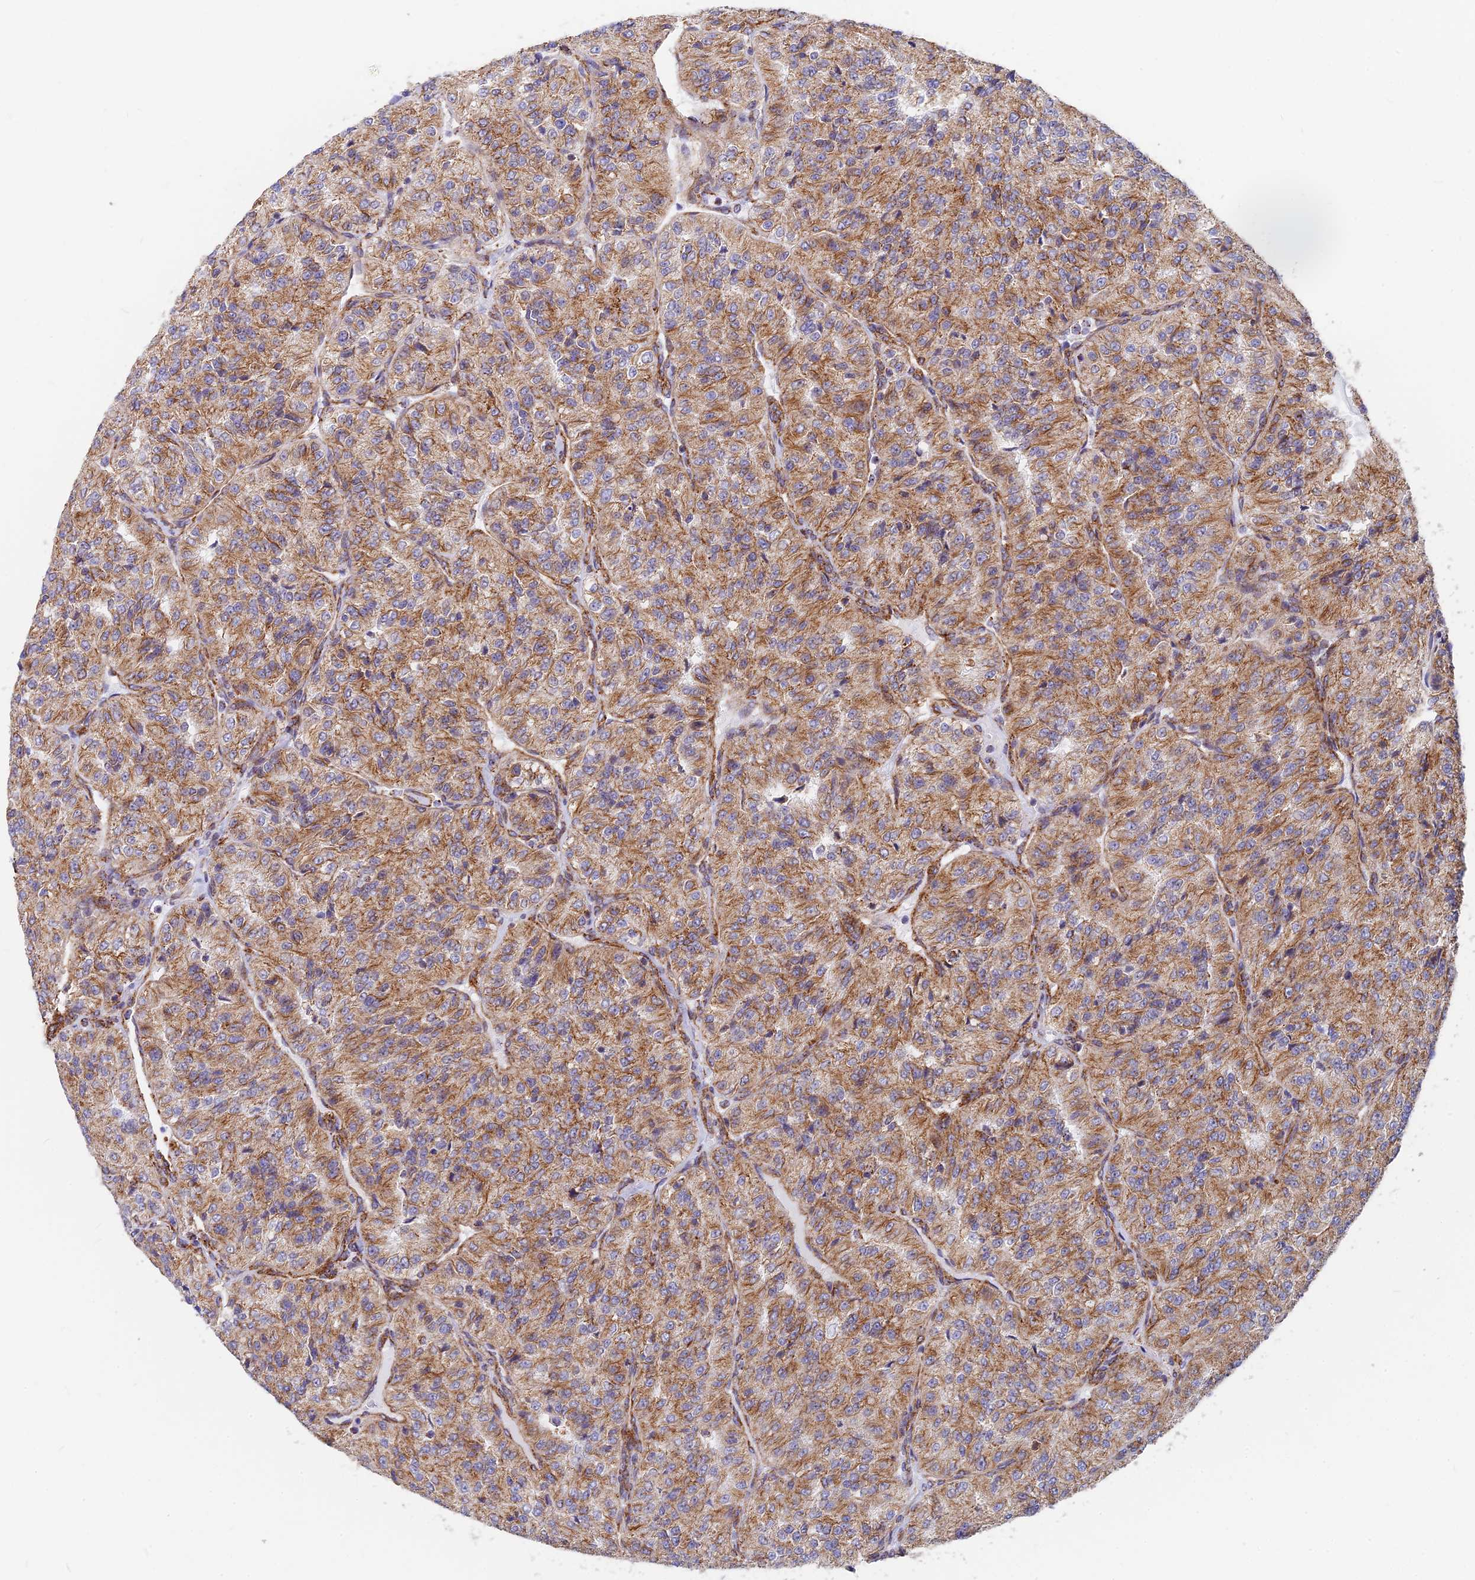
{"staining": {"intensity": "moderate", "quantity": ">75%", "location": "cytoplasmic/membranous"}, "tissue": "renal cancer", "cell_type": "Tumor cells", "image_type": "cancer", "snomed": [{"axis": "morphology", "description": "Adenocarcinoma, NOS"}, {"axis": "topography", "description": "Kidney"}], "caption": "High-magnification brightfield microscopy of adenocarcinoma (renal) stained with DAB (3,3'-diaminobenzidine) (brown) and counterstained with hematoxylin (blue). tumor cells exhibit moderate cytoplasmic/membranous staining is appreciated in about>75% of cells.", "gene": "VSTM2L", "patient": {"sex": "female", "age": 63}}